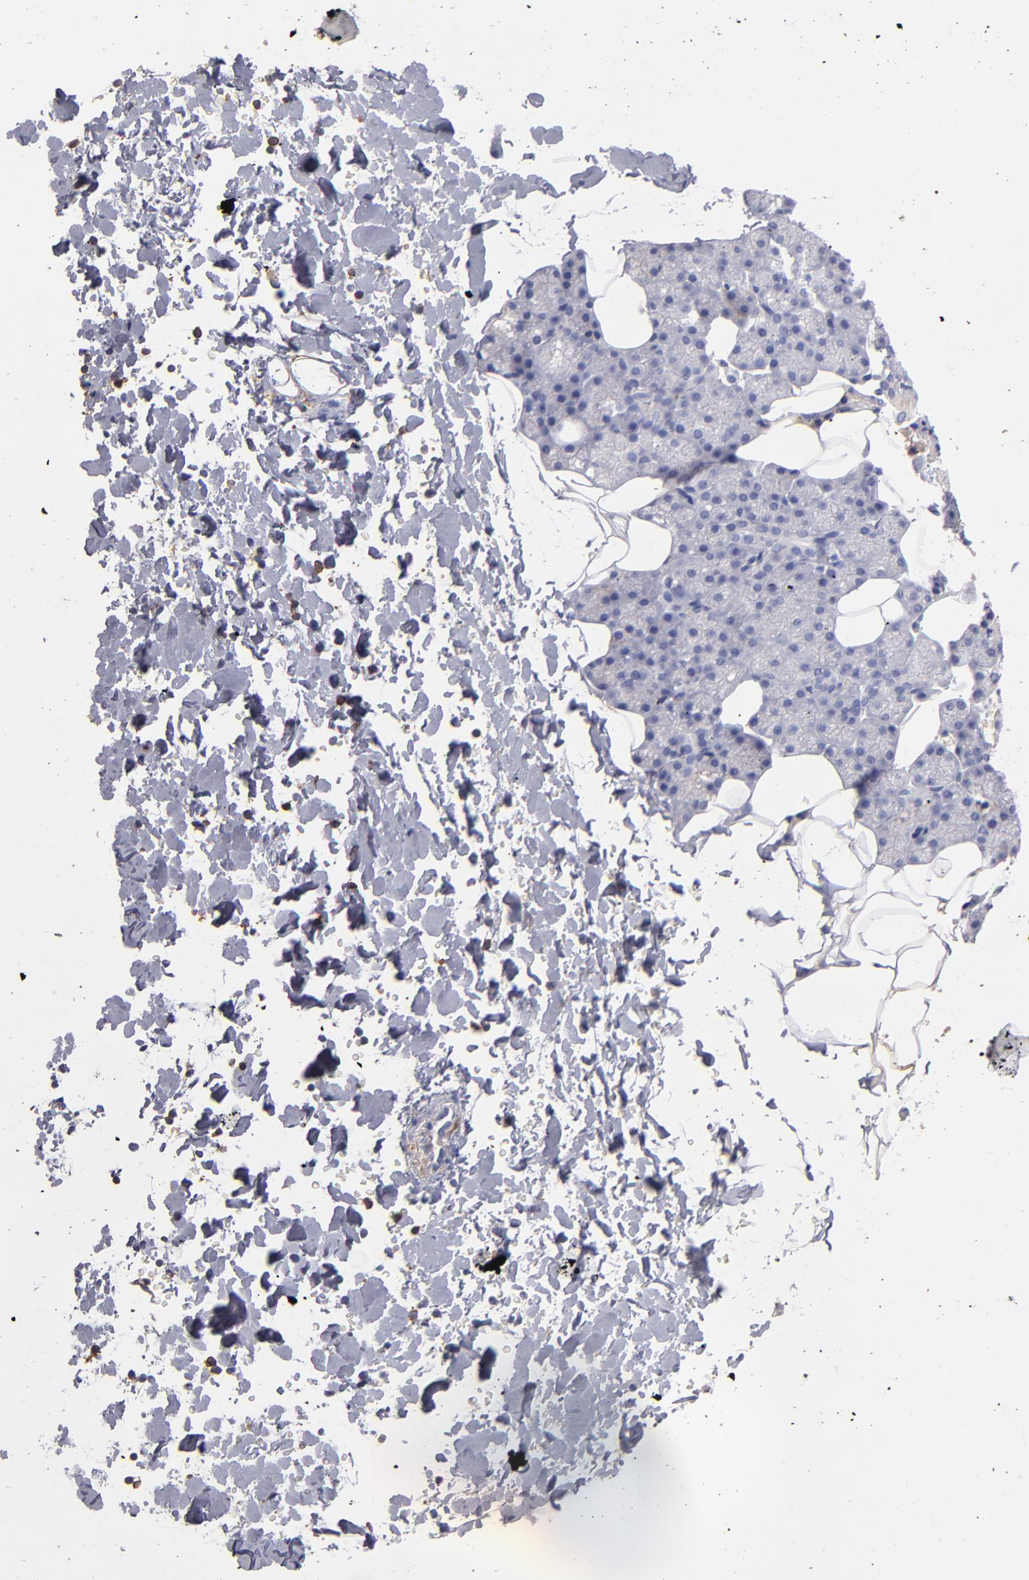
{"staining": {"intensity": "weak", "quantity": "<25%", "location": "cytoplasmic/membranous"}, "tissue": "salivary gland", "cell_type": "Glandular cells", "image_type": "normal", "snomed": [{"axis": "morphology", "description": "Normal tissue, NOS"}, {"axis": "topography", "description": "Lymph node"}, {"axis": "topography", "description": "Salivary gland"}], "caption": "Protein analysis of unremarkable salivary gland shows no significant expression in glandular cells.", "gene": "ABCB1", "patient": {"sex": "male", "age": 8}}